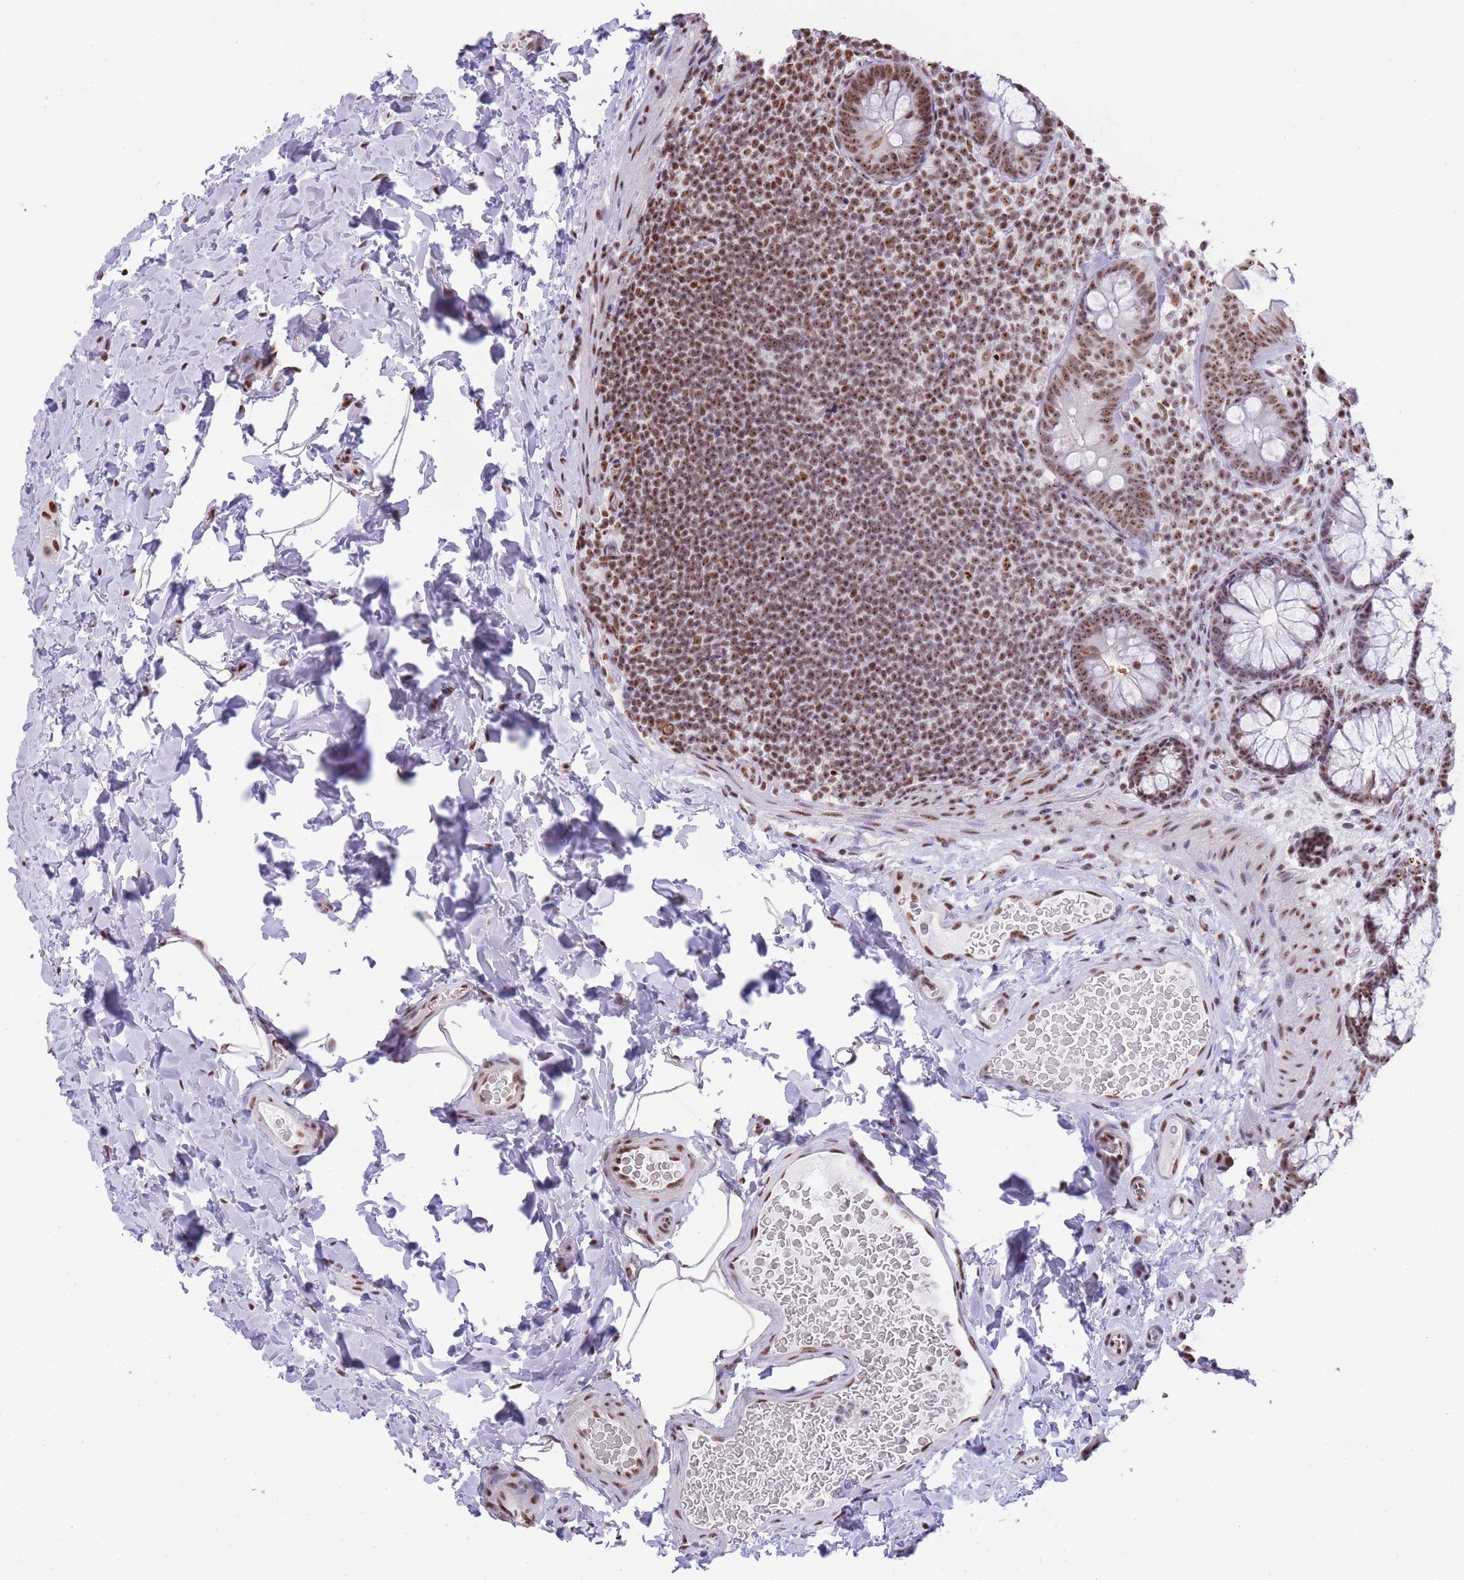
{"staining": {"intensity": "moderate", "quantity": ">75%", "location": "nuclear"}, "tissue": "colon", "cell_type": "Endothelial cells", "image_type": "normal", "snomed": [{"axis": "morphology", "description": "Normal tissue, NOS"}, {"axis": "topography", "description": "Colon"}], "caption": "Immunohistochemistry (DAB) staining of normal colon reveals moderate nuclear protein expression in about >75% of endothelial cells. The staining was performed using DAB, with brown indicating positive protein expression. Nuclei are stained blue with hematoxylin.", "gene": "EVC2", "patient": {"sex": "male", "age": 46}}